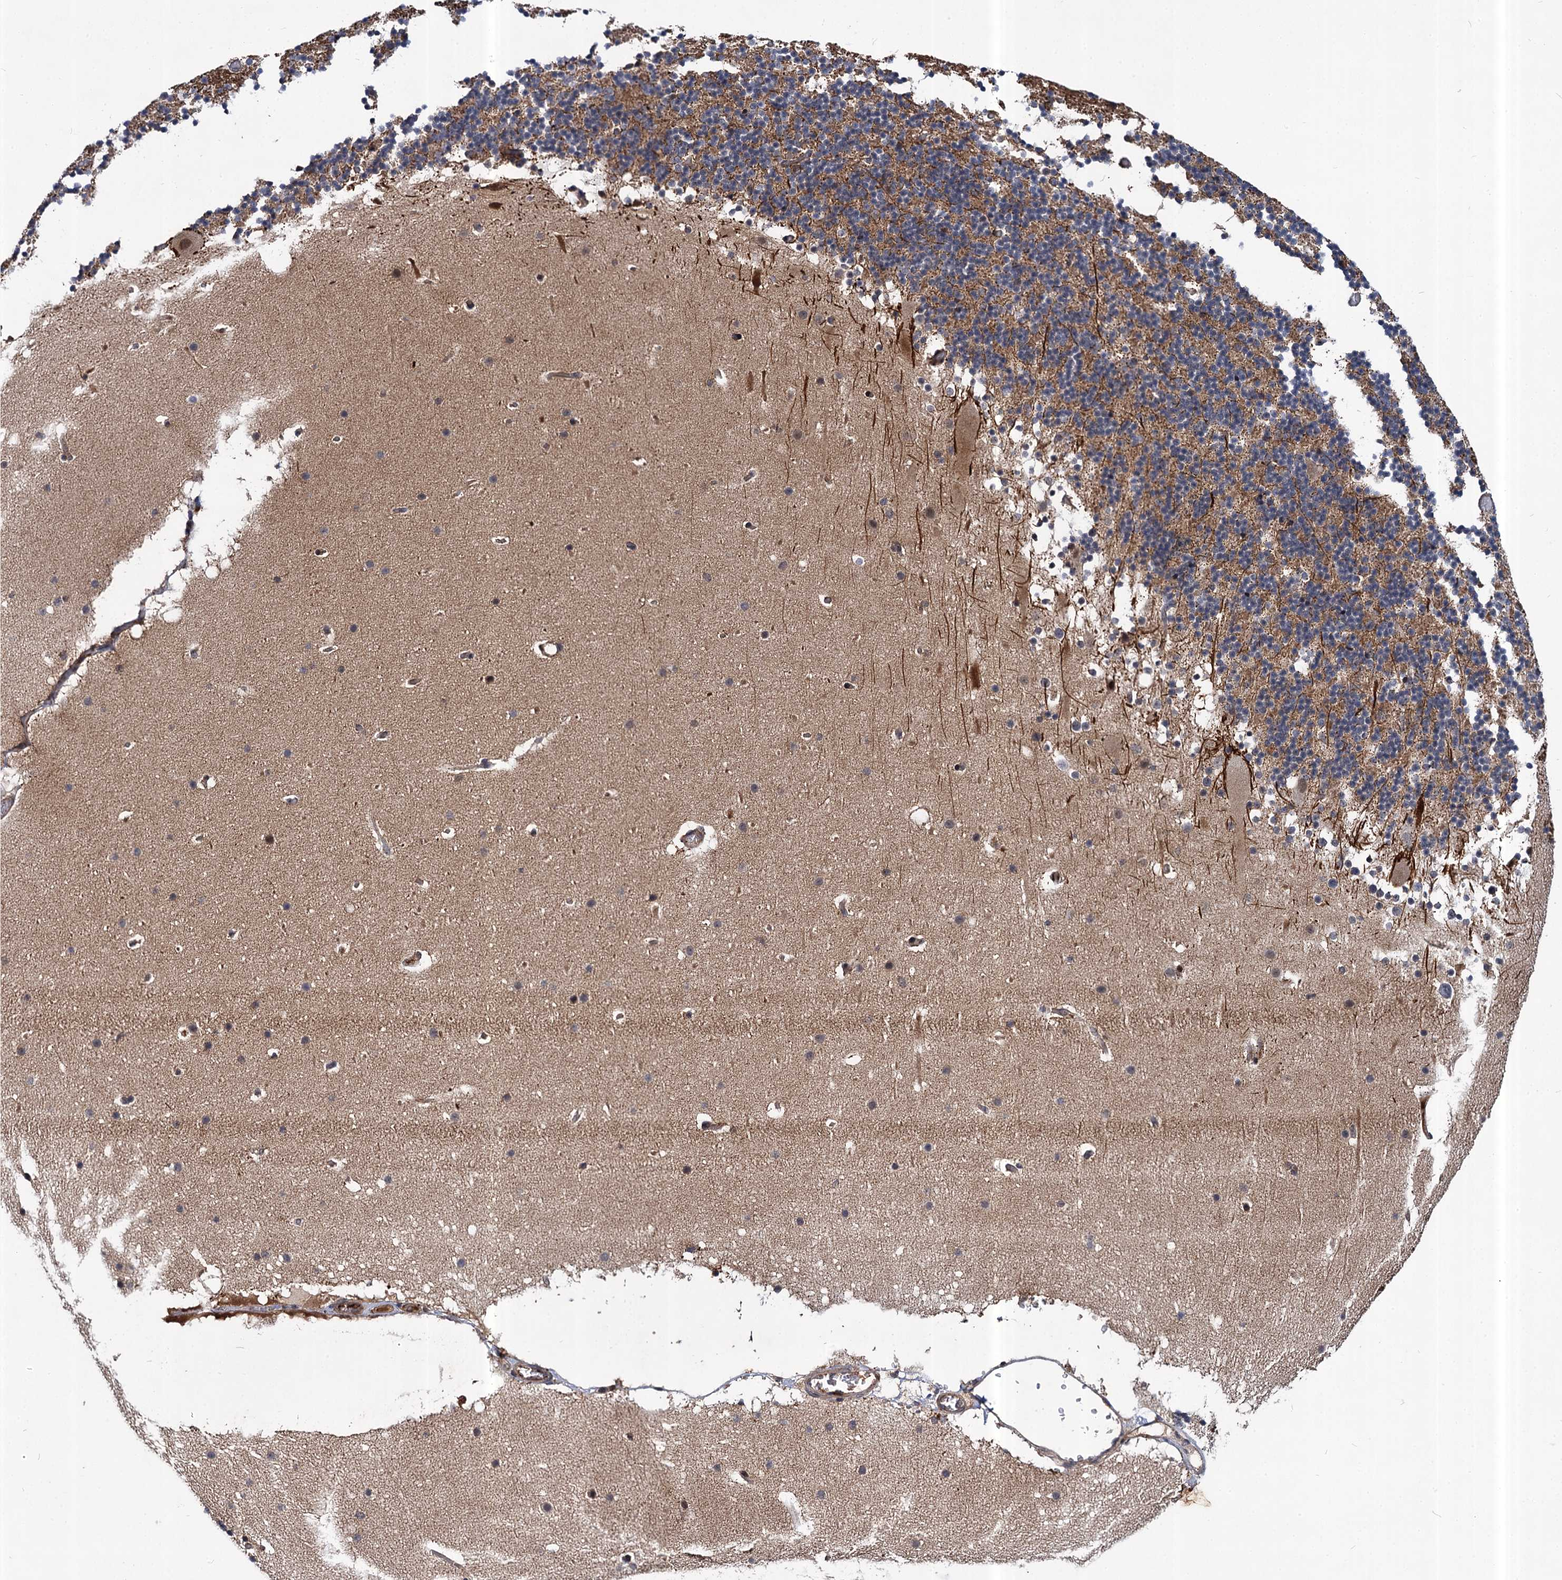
{"staining": {"intensity": "moderate", "quantity": "25%-75%", "location": "cytoplasmic/membranous"}, "tissue": "cerebellum", "cell_type": "Cells in granular layer", "image_type": "normal", "snomed": [{"axis": "morphology", "description": "Normal tissue, NOS"}, {"axis": "topography", "description": "Cerebellum"}], "caption": "Cerebellum stained for a protein exhibits moderate cytoplasmic/membranous positivity in cells in granular layer. The protein is stained brown, and the nuclei are stained in blue (DAB (3,3'-diaminobenzidine) IHC with brightfield microscopy, high magnification).", "gene": "ABLIM1", "patient": {"sex": "male", "age": 57}}